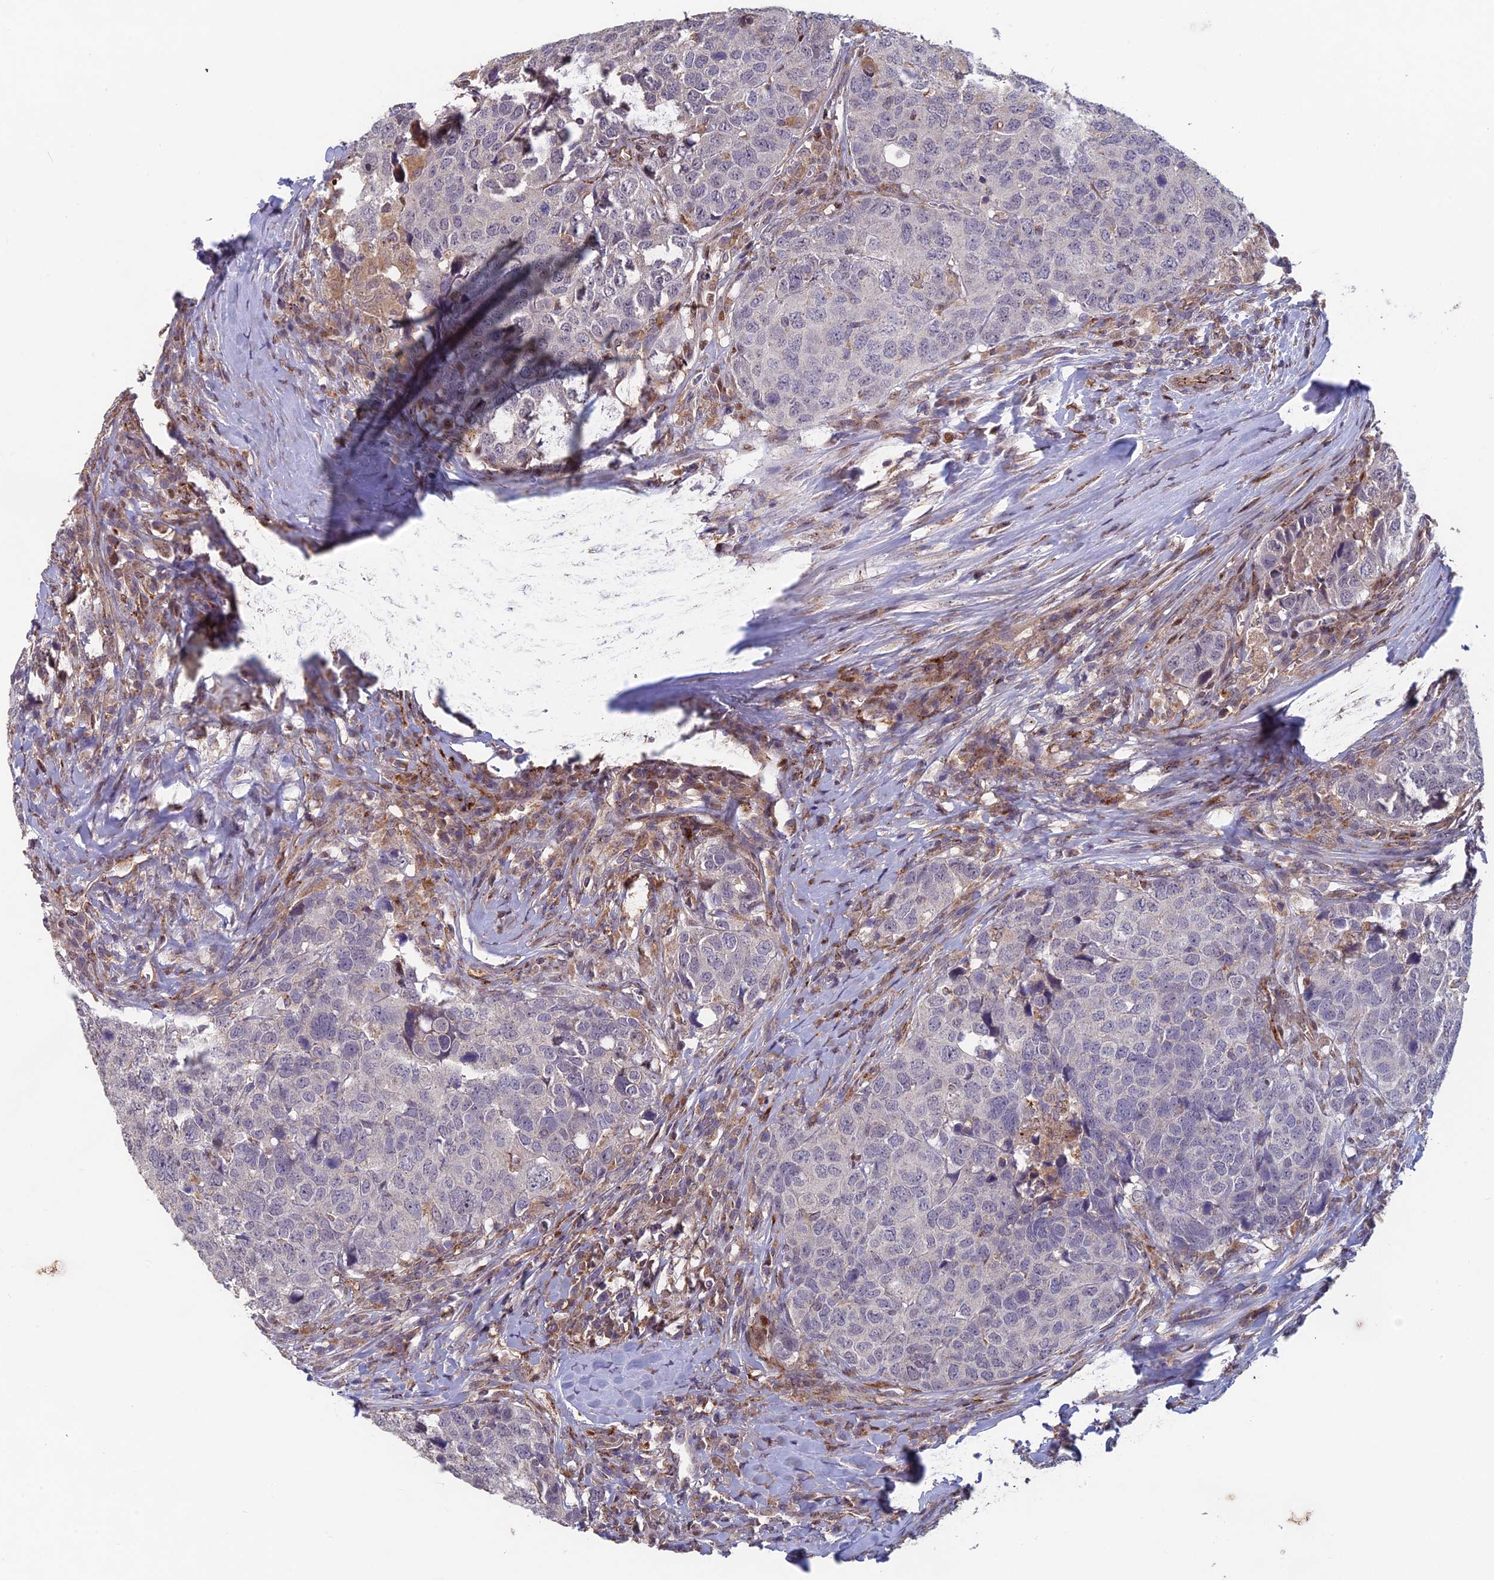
{"staining": {"intensity": "negative", "quantity": "none", "location": "none"}, "tissue": "head and neck cancer", "cell_type": "Tumor cells", "image_type": "cancer", "snomed": [{"axis": "morphology", "description": "Squamous cell carcinoma, NOS"}, {"axis": "topography", "description": "Head-Neck"}], "caption": "Immunohistochemistry (IHC) photomicrograph of neoplastic tissue: head and neck squamous cell carcinoma stained with DAB (3,3'-diaminobenzidine) exhibits no significant protein expression in tumor cells.", "gene": "FOXS1", "patient": {"sex": "male", "age": 66}}